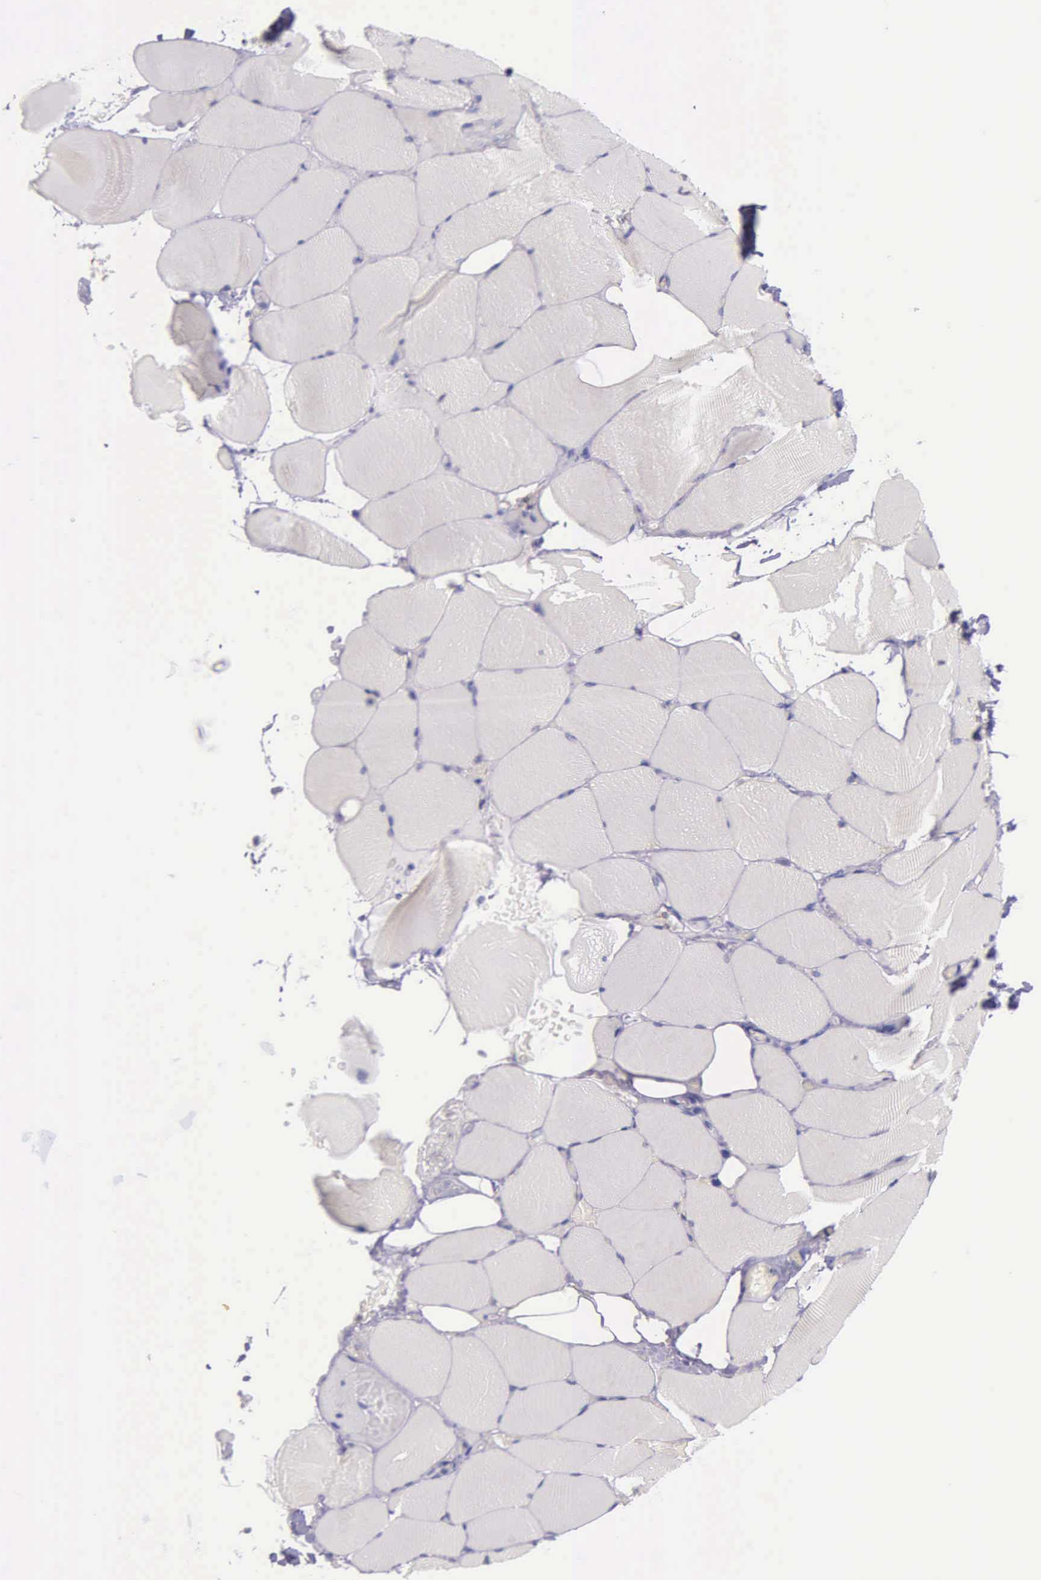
{"staining": {"intensity": "negative", "quantity": "none", "location": "none"}, "tissue": "skeletal muscle", "cell_type": "Myocytes", "image_type": "normal", "snomed": [{"axis": "morphology", "description": "Normal tissue, NOS"}, {"axis": "topography", "description": "Skeletal muscle"}, {"axis": "topography", "description": "Parathyroid gland"}], "caption": "Immunohistochemistry image of normal human skeletal muscle stained for a protein (brown), which reveals no positivity in myocytes.", "gene": "CTAGE15", "patient": {"sex": "female", "age": 37}}